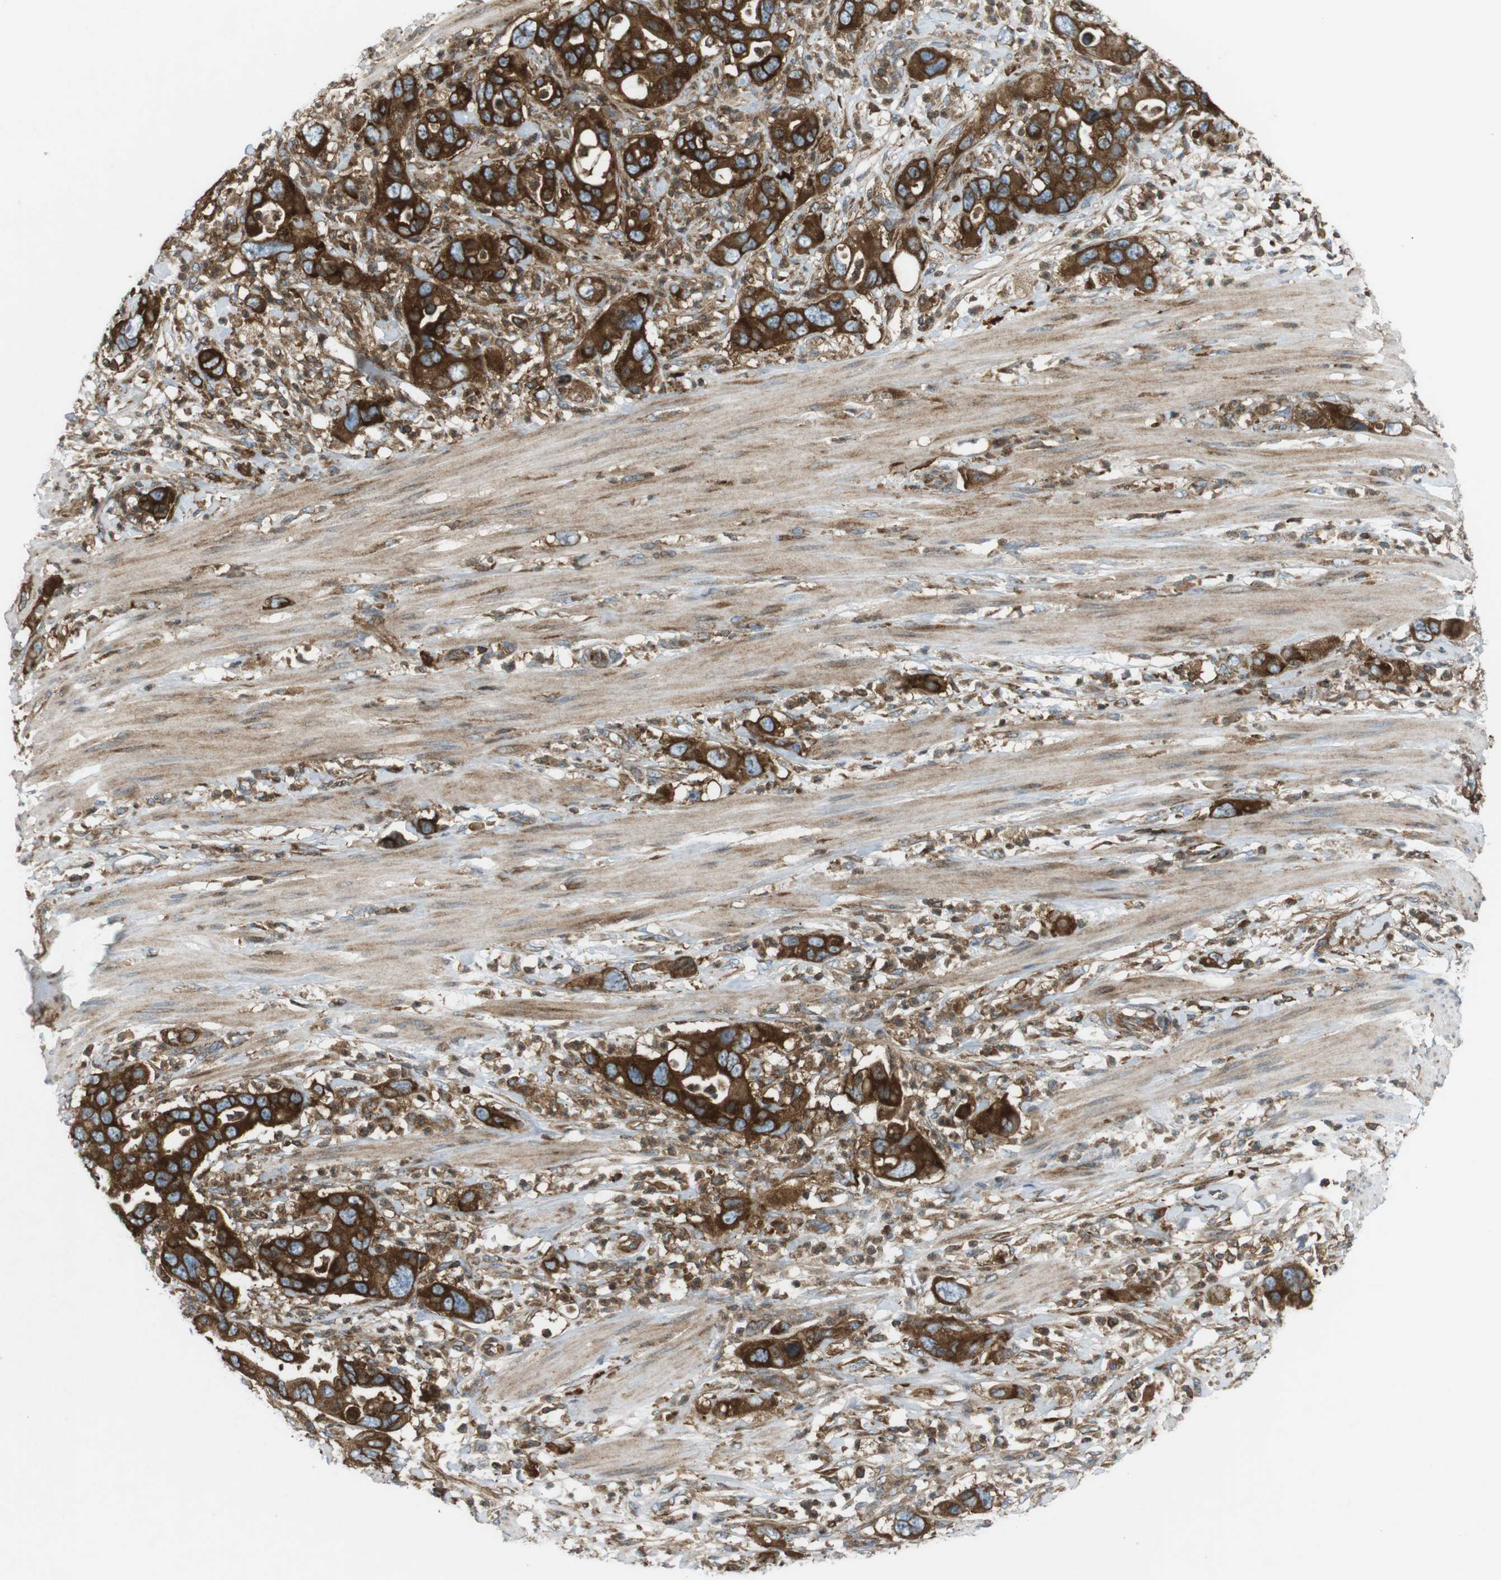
{"staining": {"intensity": "strong", "quantity": ">75%", "location": "cytoplasmic/membranous"}, "tissue": "pancreatic cancer", "cell_type": "Tumor cells", "image_type": "cancer", "snomed": [{"axis": "morphology", "description": "Adenocarcinoma, NOS"}, {"axis": "topography", "description": "Pancreas"}], "caption": "Immunohistochemical staining of human adenocarcinoma (pancreatic) shows high levels of strong cytoplasmic/membranous protein positivity in about >75% of tumor cells. The protein is stained brown, and the nuclei are stained in blue (DAB (3,3'-diaminobenzidine) IHC with brightfield microscopy, high magnification).", "gene": "FLII", "patient": {"sex": "female", "age": 71}}